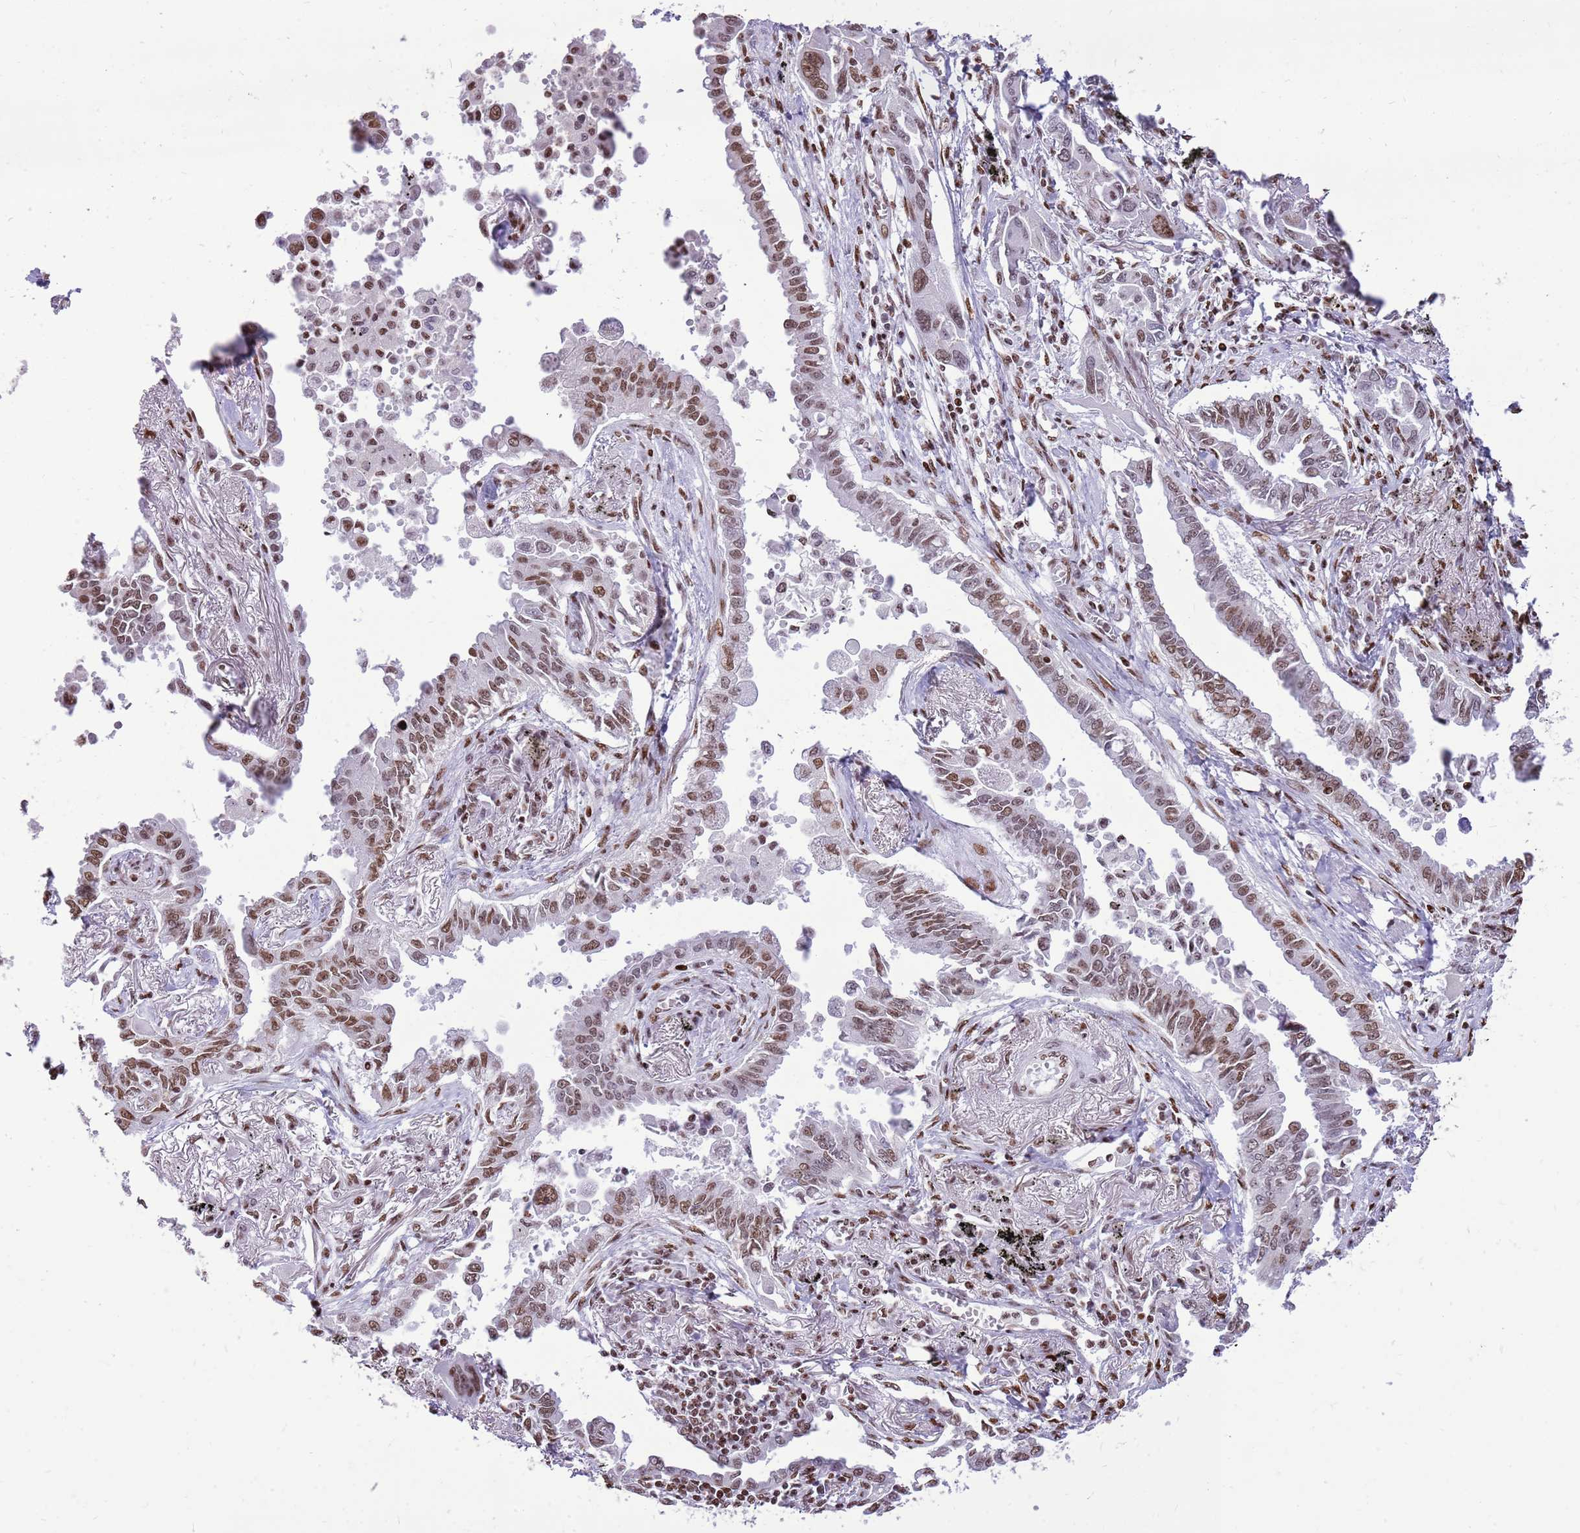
{"staining": {"intensity": "moderate", "quantity": "25%-75%", "location": "nuclear"}, "tissue": "lung cancer", "cell_type": "Tumor cells", "image_type": "cancer", "snomed": [{"axis": "morphology", "description": "Adenocarcinoma, NOS"}, {"axis": "topography", "description": "Lung"}], "caption": "IHC (DAB) staining of human lung adenocarcinoma reveals moderate nuclear protein staining in approximately 25%-75% of tumor cells. (DAB IHC, brown staining for protein, blue staining for nuclei).", "gene": "WASHC4", "patient": {"sex": "male", "age": 67}}